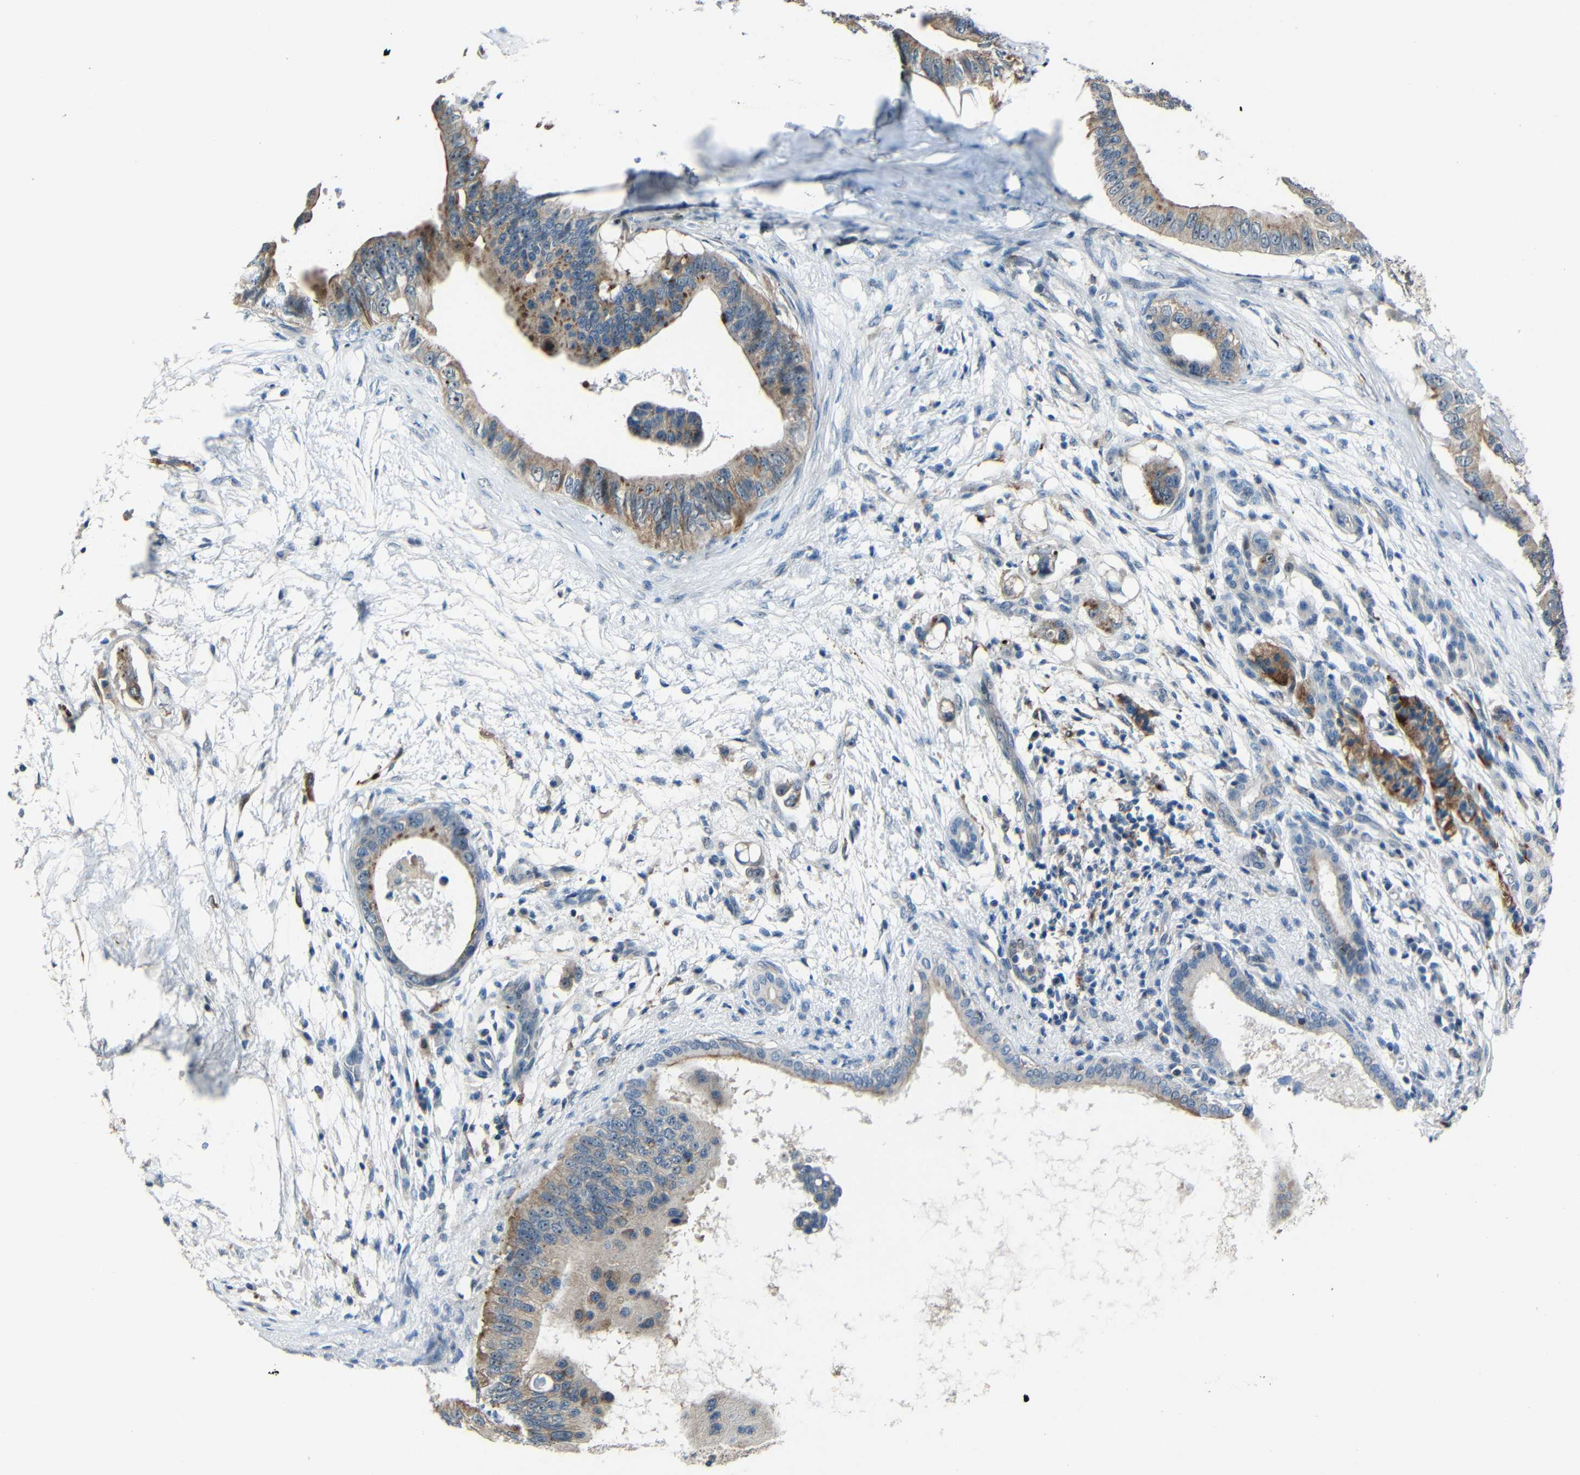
{"staining": {"intensity": "moderate", "quantity": ">75%", "location": "cytoplasmic/membranous"}, "tissue": "pancreatic cancer", "cell_type": "Tumor cells", "image_type": "cancer", "snomed": [{"axis": "morphology", "description": "Adenocarcinoma, NOS"}, {"axis": "topography", "description": "Pancreas"}], "caption": "Pancreatic cancer (adenocarcinoma) stained with DAB immunohistochemistry shows medium levels of moderate cytoplasmic/membranous expression in about >75% of tumor cells.", "gene": "DNAJC5", "patient": {"sex": "male", "age": 77}}